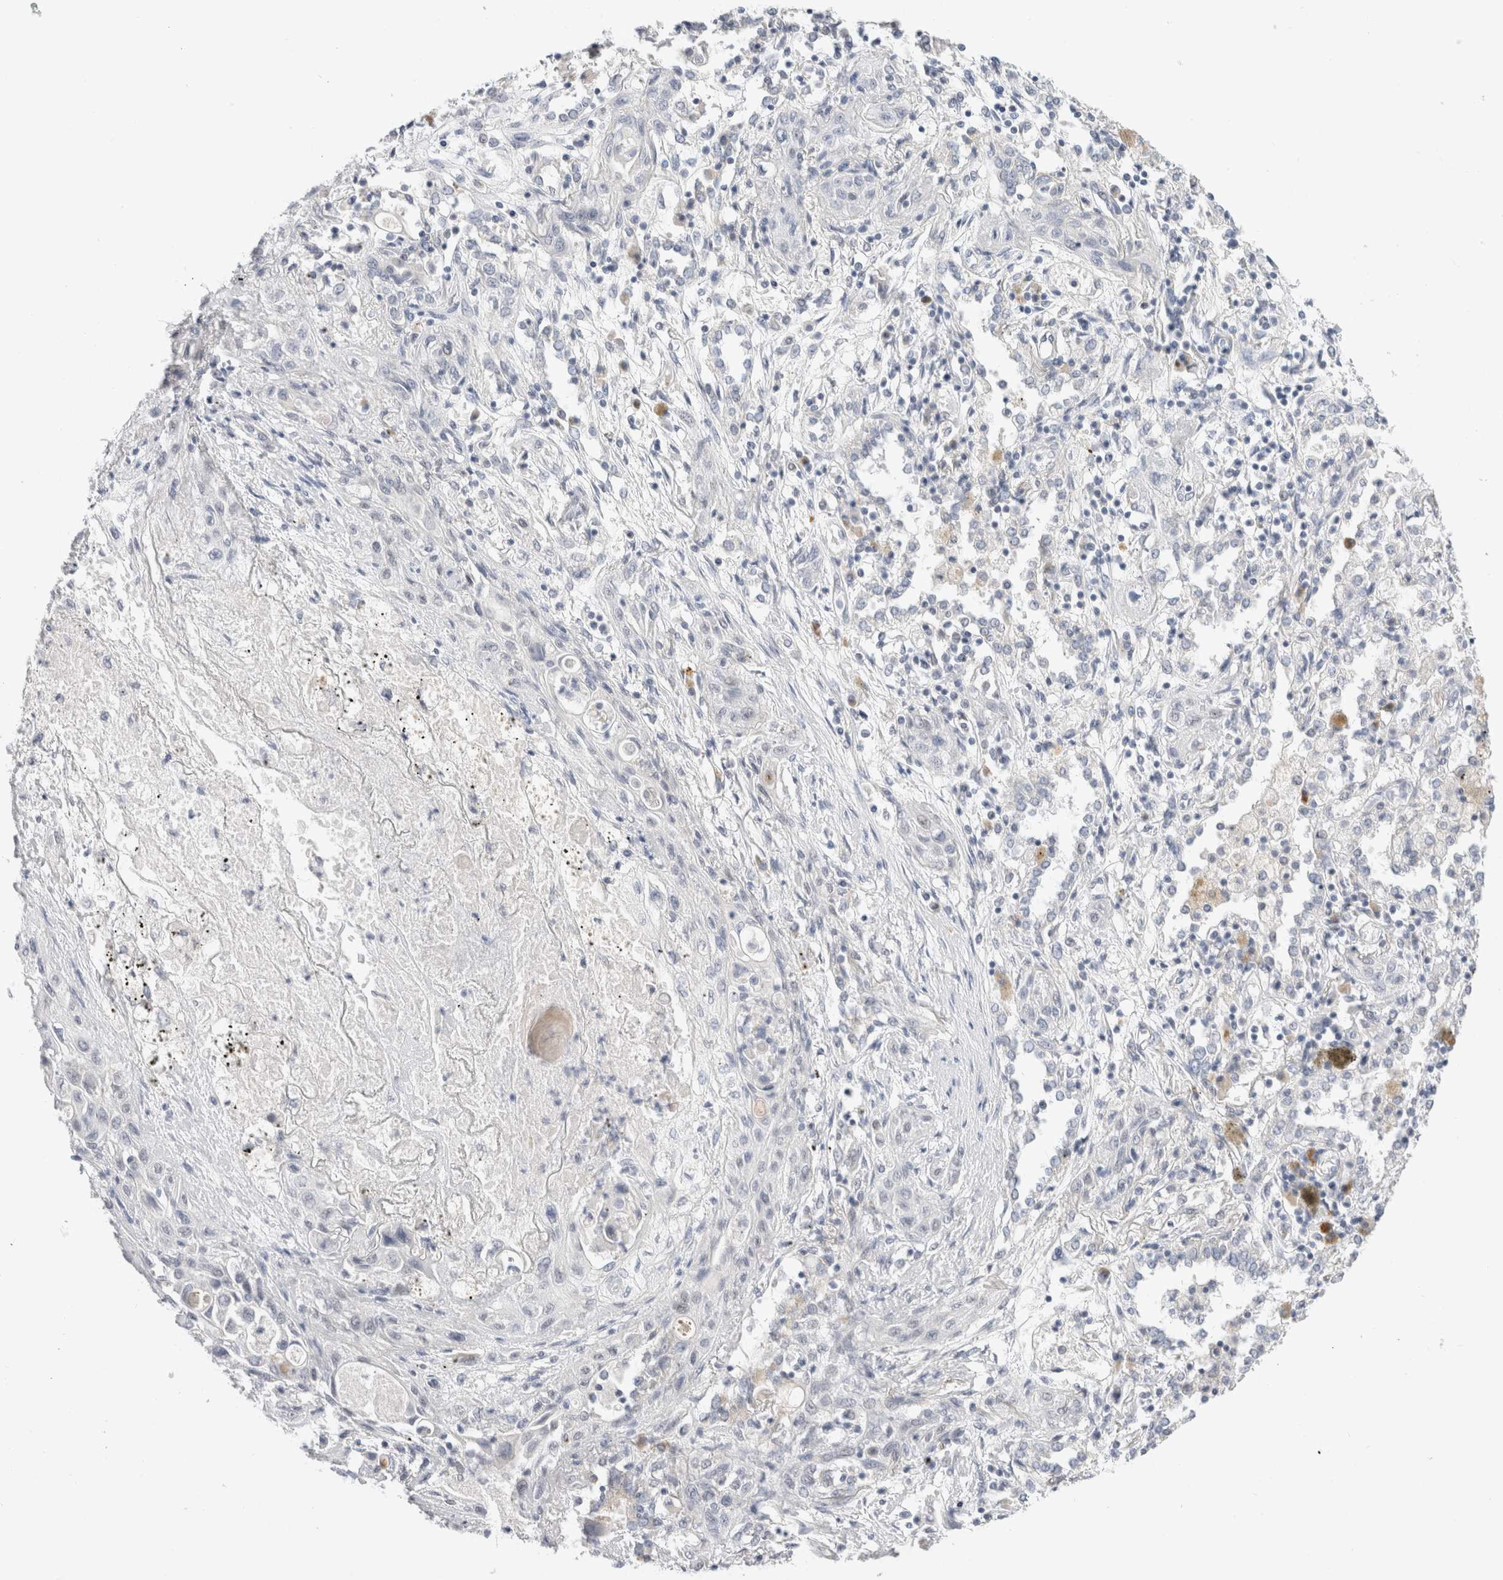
{"staining": {"intensity": "negative", "quantity": "none", "location": "none"}, "tissue": "lung cancer", "cell_type": "Tumor cells", "image_type": "cancer", "snomed": [{"axis": "morphology", "description": "Squamous cell carcinoma, NOS"}, {"axis": "topography", "description": "Lung"}], "caption": "Image shows no protein expression in tumor cells of lung cancer (squamous cell carcinoma) tissue. The staining was performed using DAB (3,3'-diaminobenzidine) to visualize the protein expression in brown, while the nuclei were stained in blue with hematoxylin (Magnification: 20x).", "gene": "SLC22A12", "patient": {"sex": "female", "age": 47}}